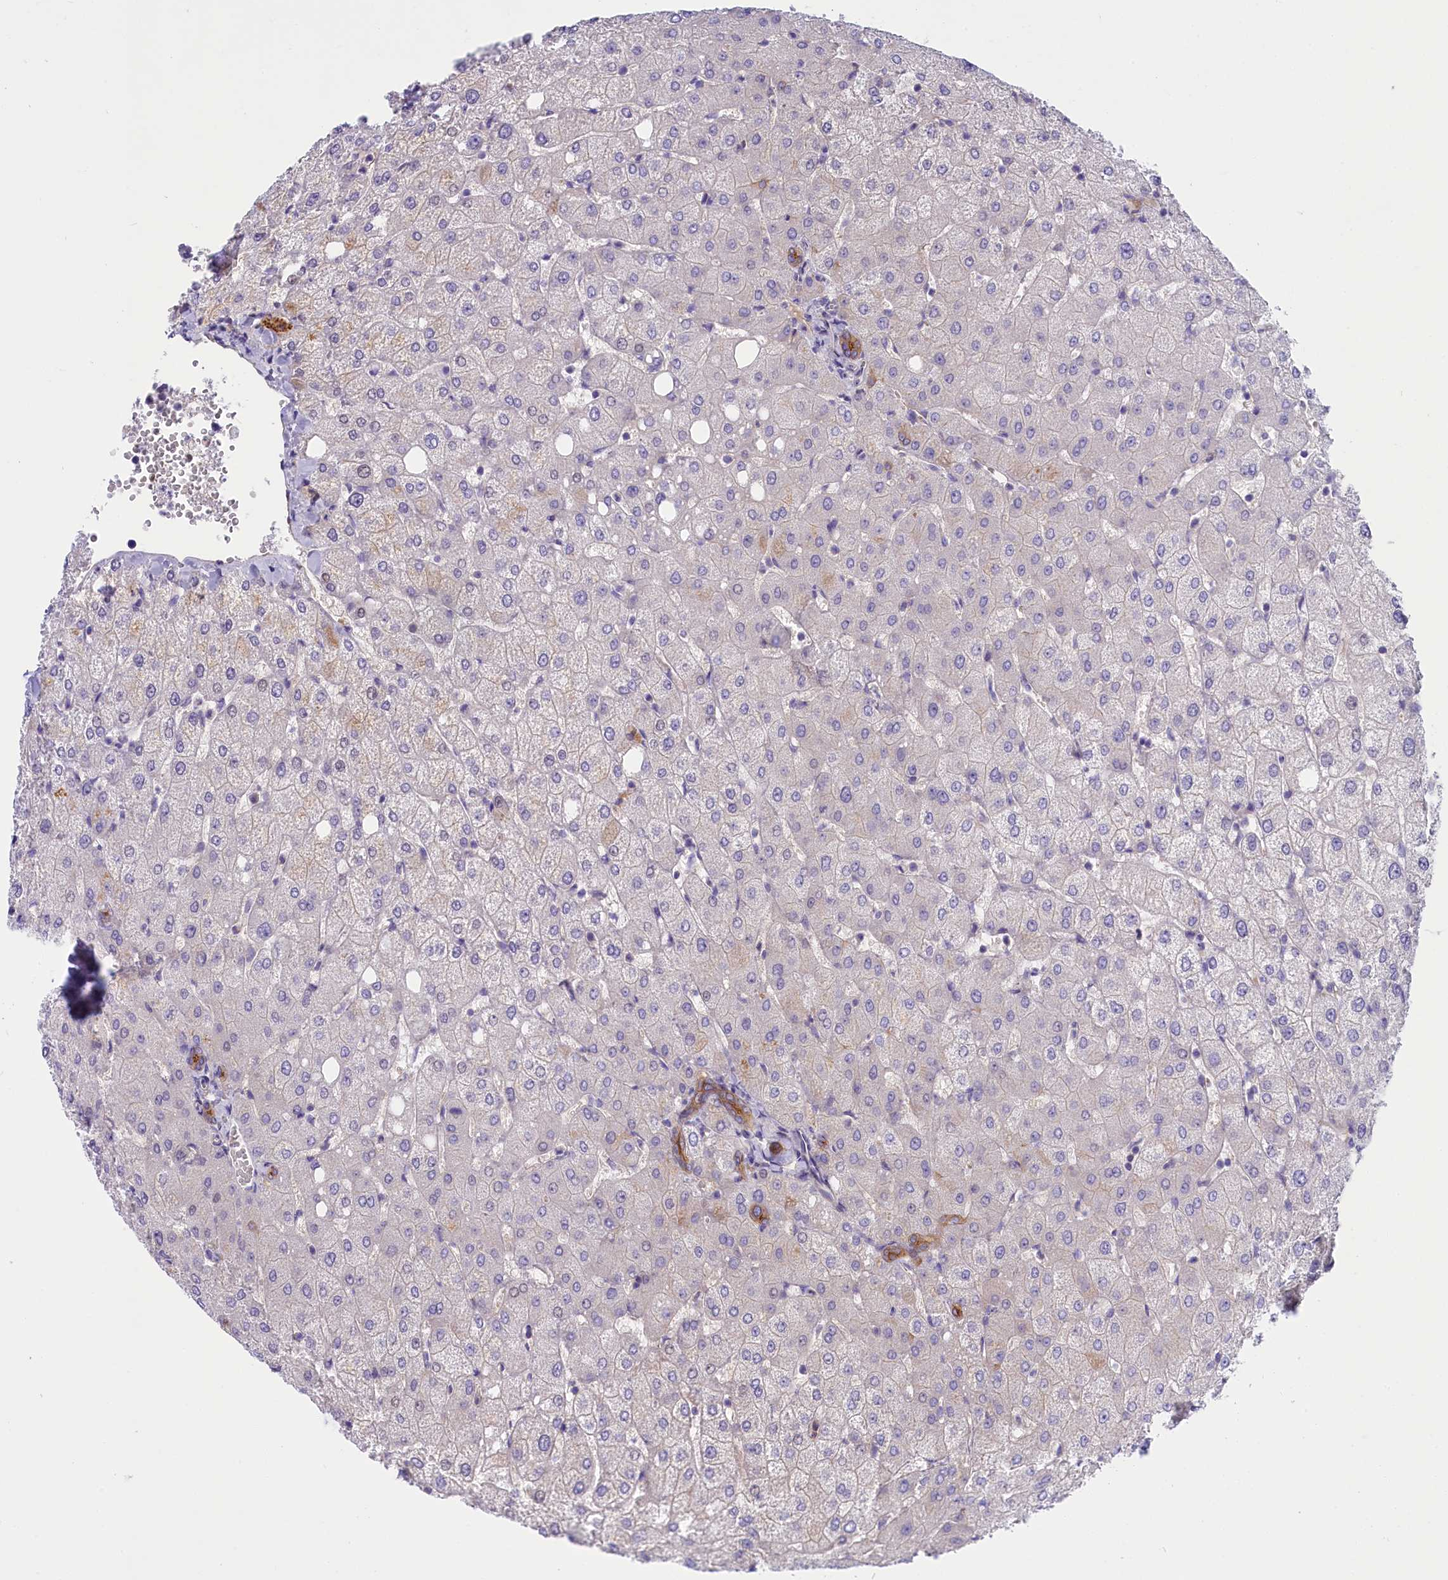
{"staining": {"intensity": "moderate", "quantity": ">75%", "location": "cytoplasmic/membranous"}, "tissue": "liver", "cell_type": "Cholangiocytes", "image_type": "normal", "snomed": [{"axis": "morphology", "description": "Normal tissue, NOS"}, {"axis": "topography", "description": "Liver"}], "caption": "High-magnification brightfield microscopy of unremarkable liver stained with DAB (3,3'-diaminobenzidine) (brown) and counterstained with hematoxylin (blue). cholangiocytes exhibit moderate cytoplasmic/membranous staining is seen in approximately>75% of cells.", "gene": "PPP1R13L", "patient": {"sex": "female", "age": 54}}